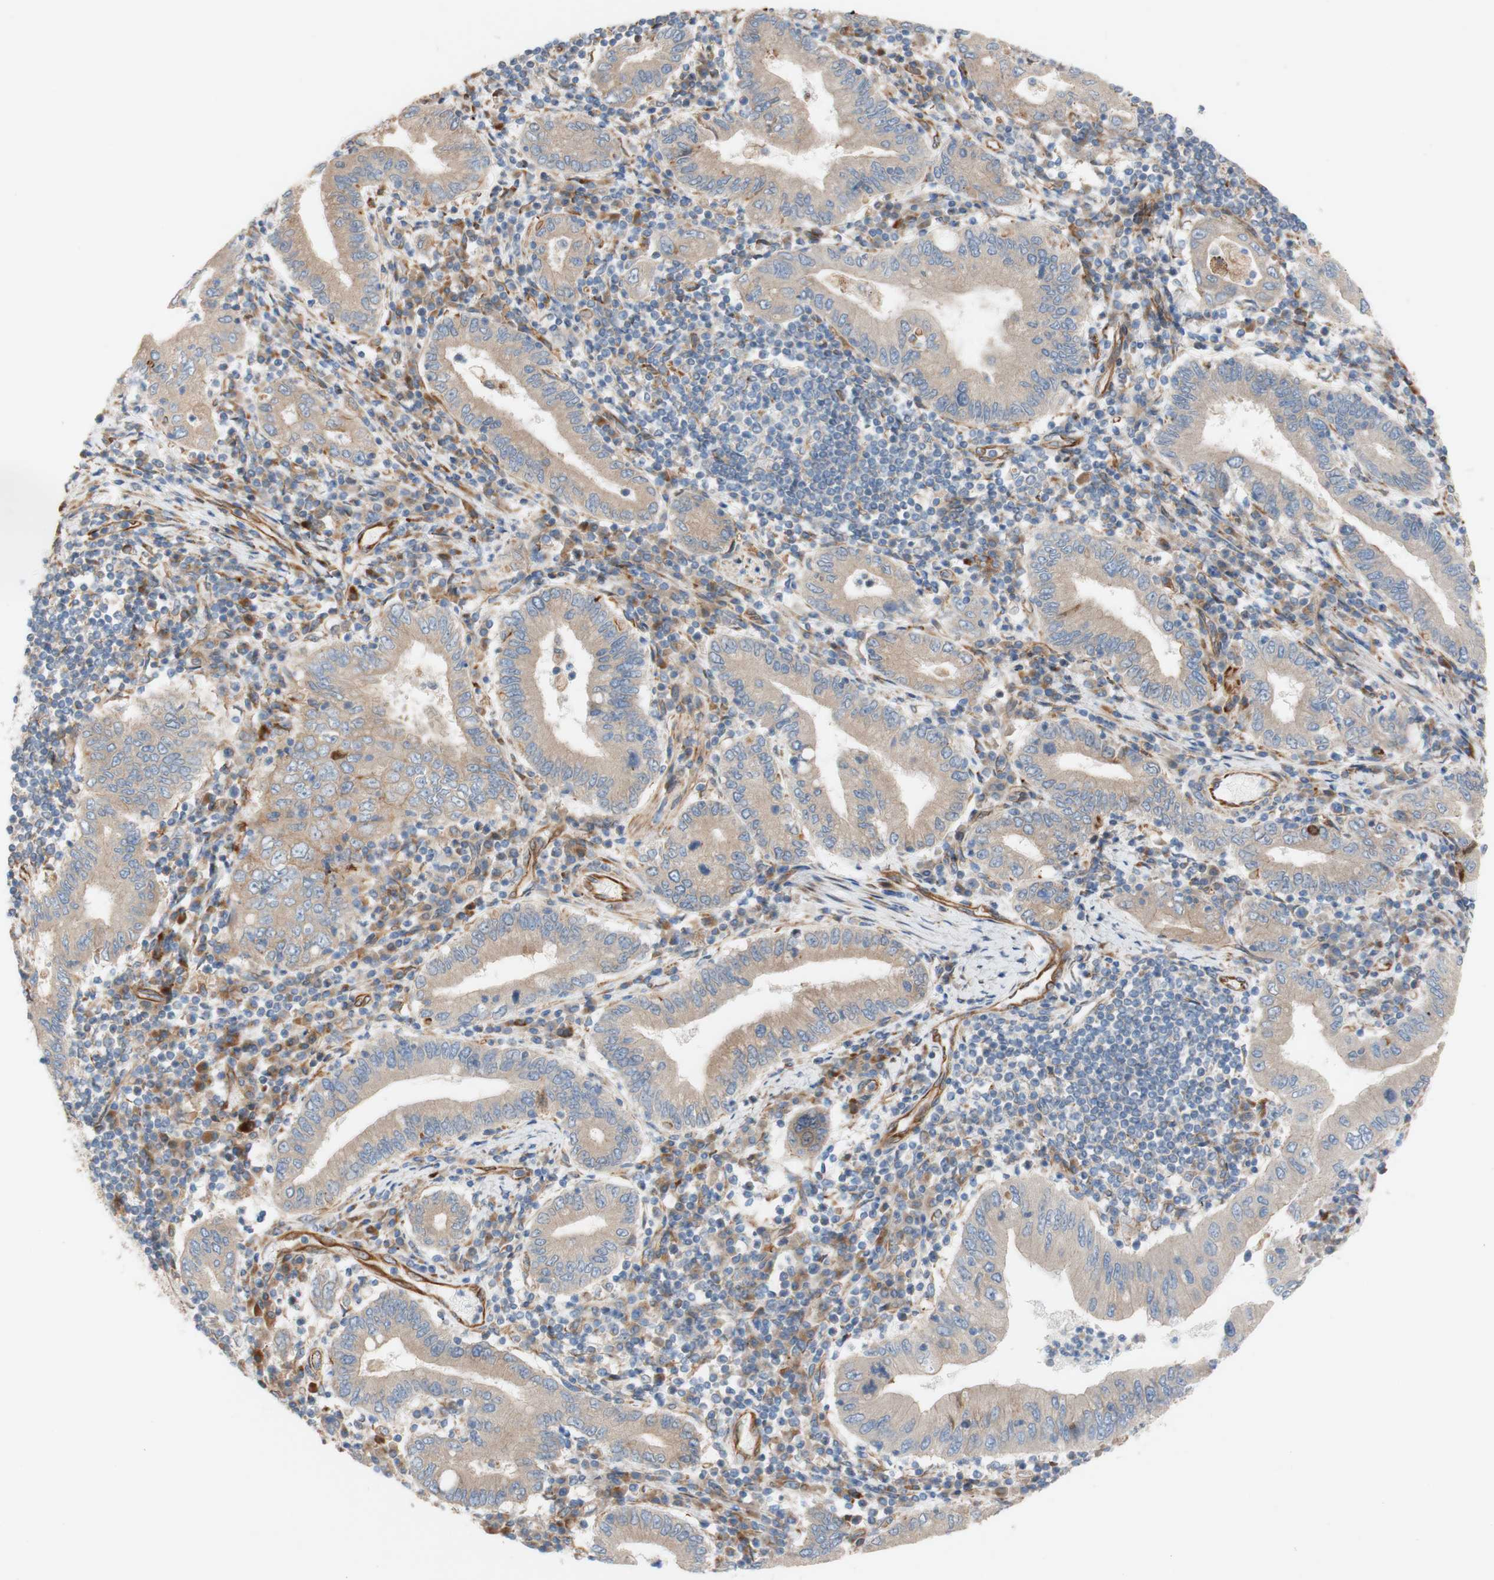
{"staining": {"intensity": "weak", "quantity": ">75%", "location": "cytoplasmic/membranous"}, "tissue": "stomach cancer", "cell_type": "Tumor cells", "image_type": "cancer", "snomed": [{"axis": "morphology", "description": "Normal tissue, NOS"}, {"axis": "morphology", "description": "Adenocarcinoma, NOS"}, {"axis": "topography", "description": "Esophagus"}, {"axis": "topography", "description": "Stomach, upper"}, {"axis": "topography", "description": "Peripheral nerve tissue"}], "caption": "Protein expression by IHC reveals weak cytoplasmic/membranous staining in about >75% of tumor cells in adenocarcinoma (stomach).", "gene": "C1orf43", "patient": {"sex": "male", "age": 62}}